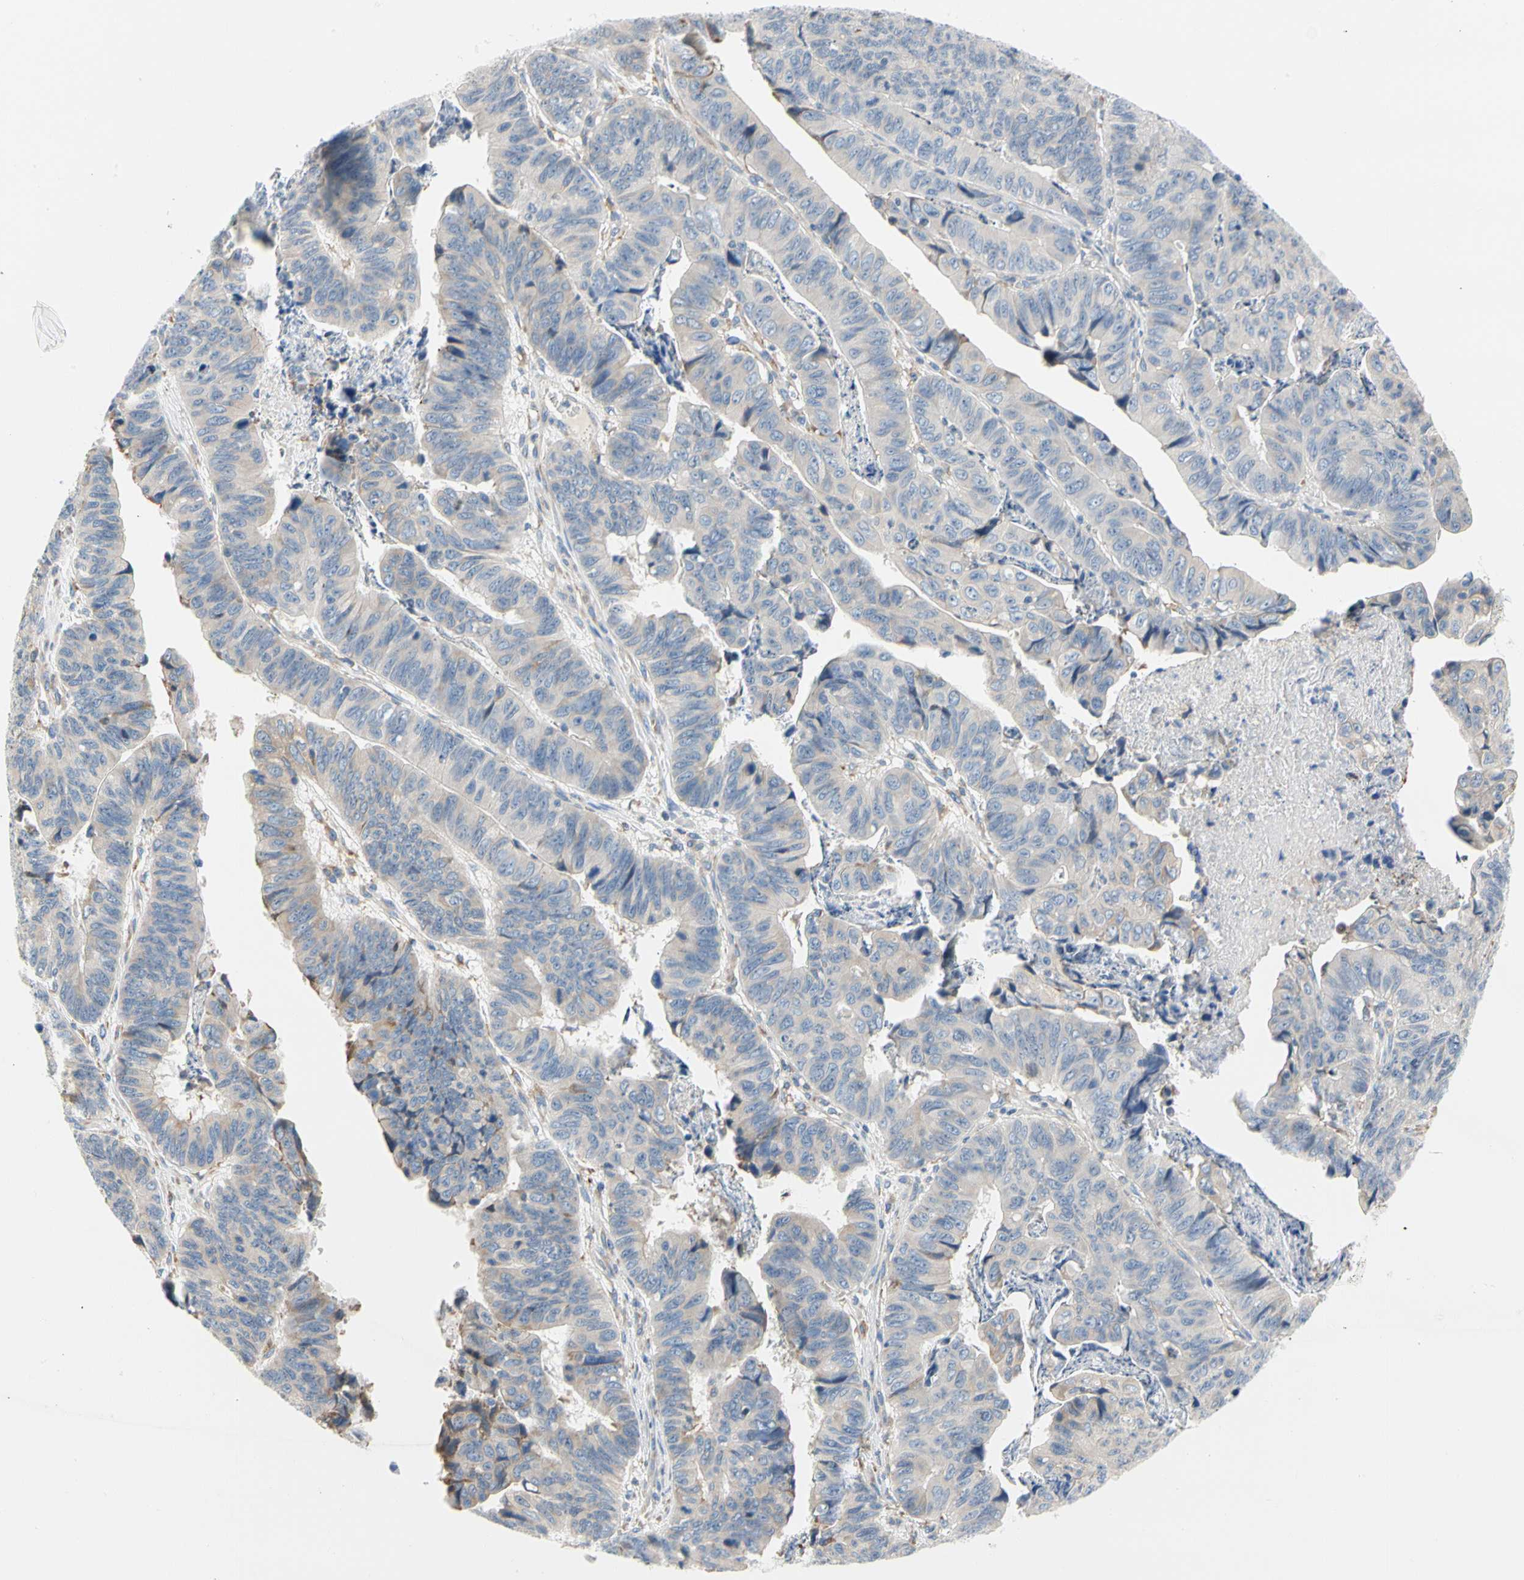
{"staining": {"intensity": "negative", "quantity": "none", "location": "none"}, "tissue": "stomach cancer", "cell_type": "Tumor cells", "image_type": "cancer", "snomed": [{"axis": "morphology", "description": "Adenocarcinoma, NOS"}, {"axis": "topography", "description": "Stomach, lower"}], "caption": "This is an immunohistochemistry (IHC) photomicrograph of human stomach adenocarcinoma. There is no expression in tumor cells.", "gene": "STXBP1", "patient": {"sex": "male", "age": 77}}